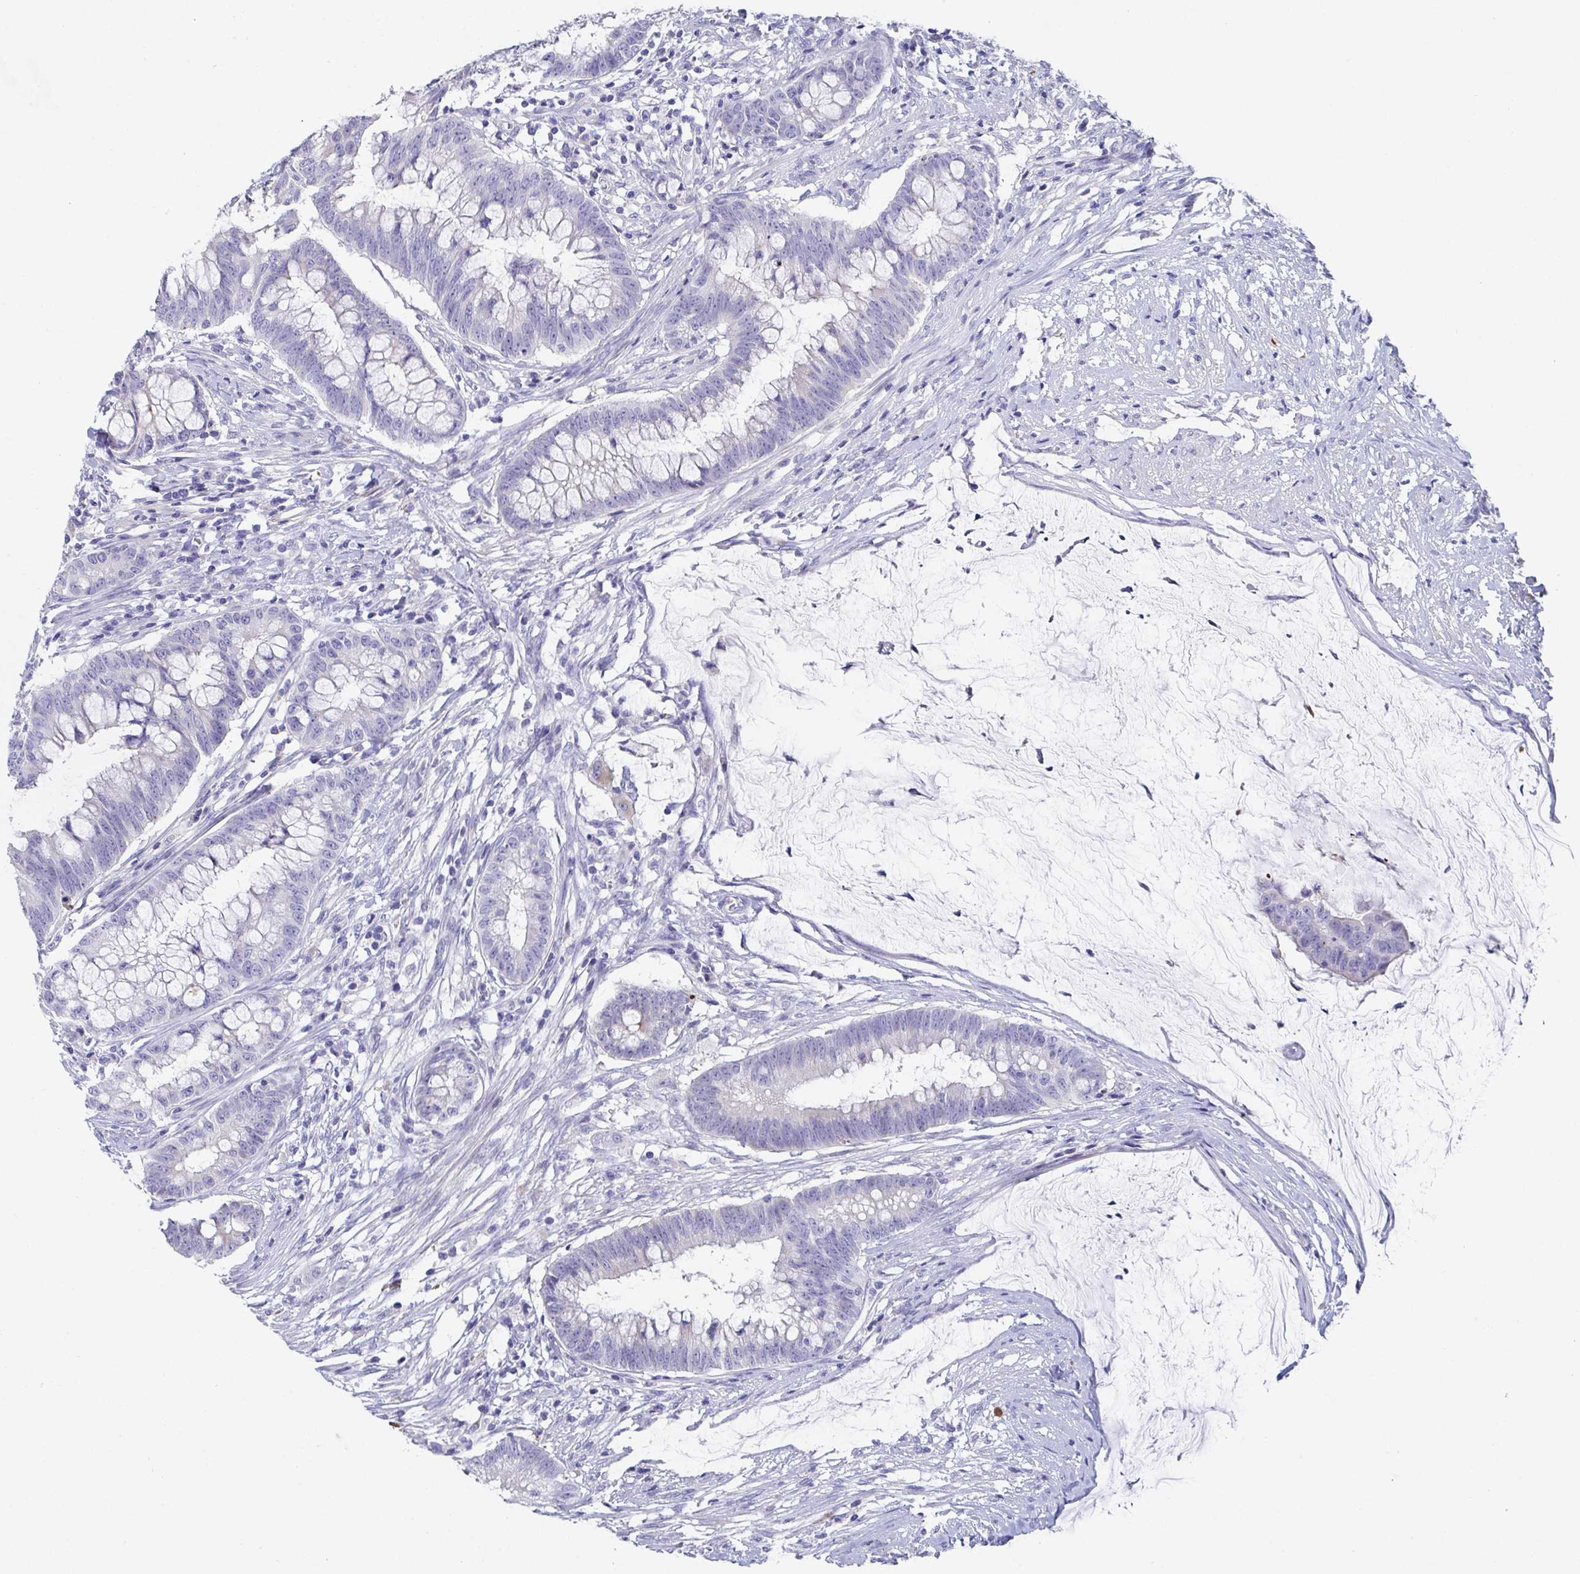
{"staining": {"intensity": "negative", "quantity": "none", "location": "none"}, "tissue": "colorectal cancer", "cell_type": "Tumor cells", "image_type": "cancer", "snomed": [{"axis": "morphology", "description": "Adenocarcinoma, NOS"}, {"axis": "topography", "description": "Colon"}], "caption": "An image of human adenocarcinoma (colorectal) is negative for staining in tumor cells.", "gene": "ZNF561", "patient": {"sex": "male", "age": 62}}